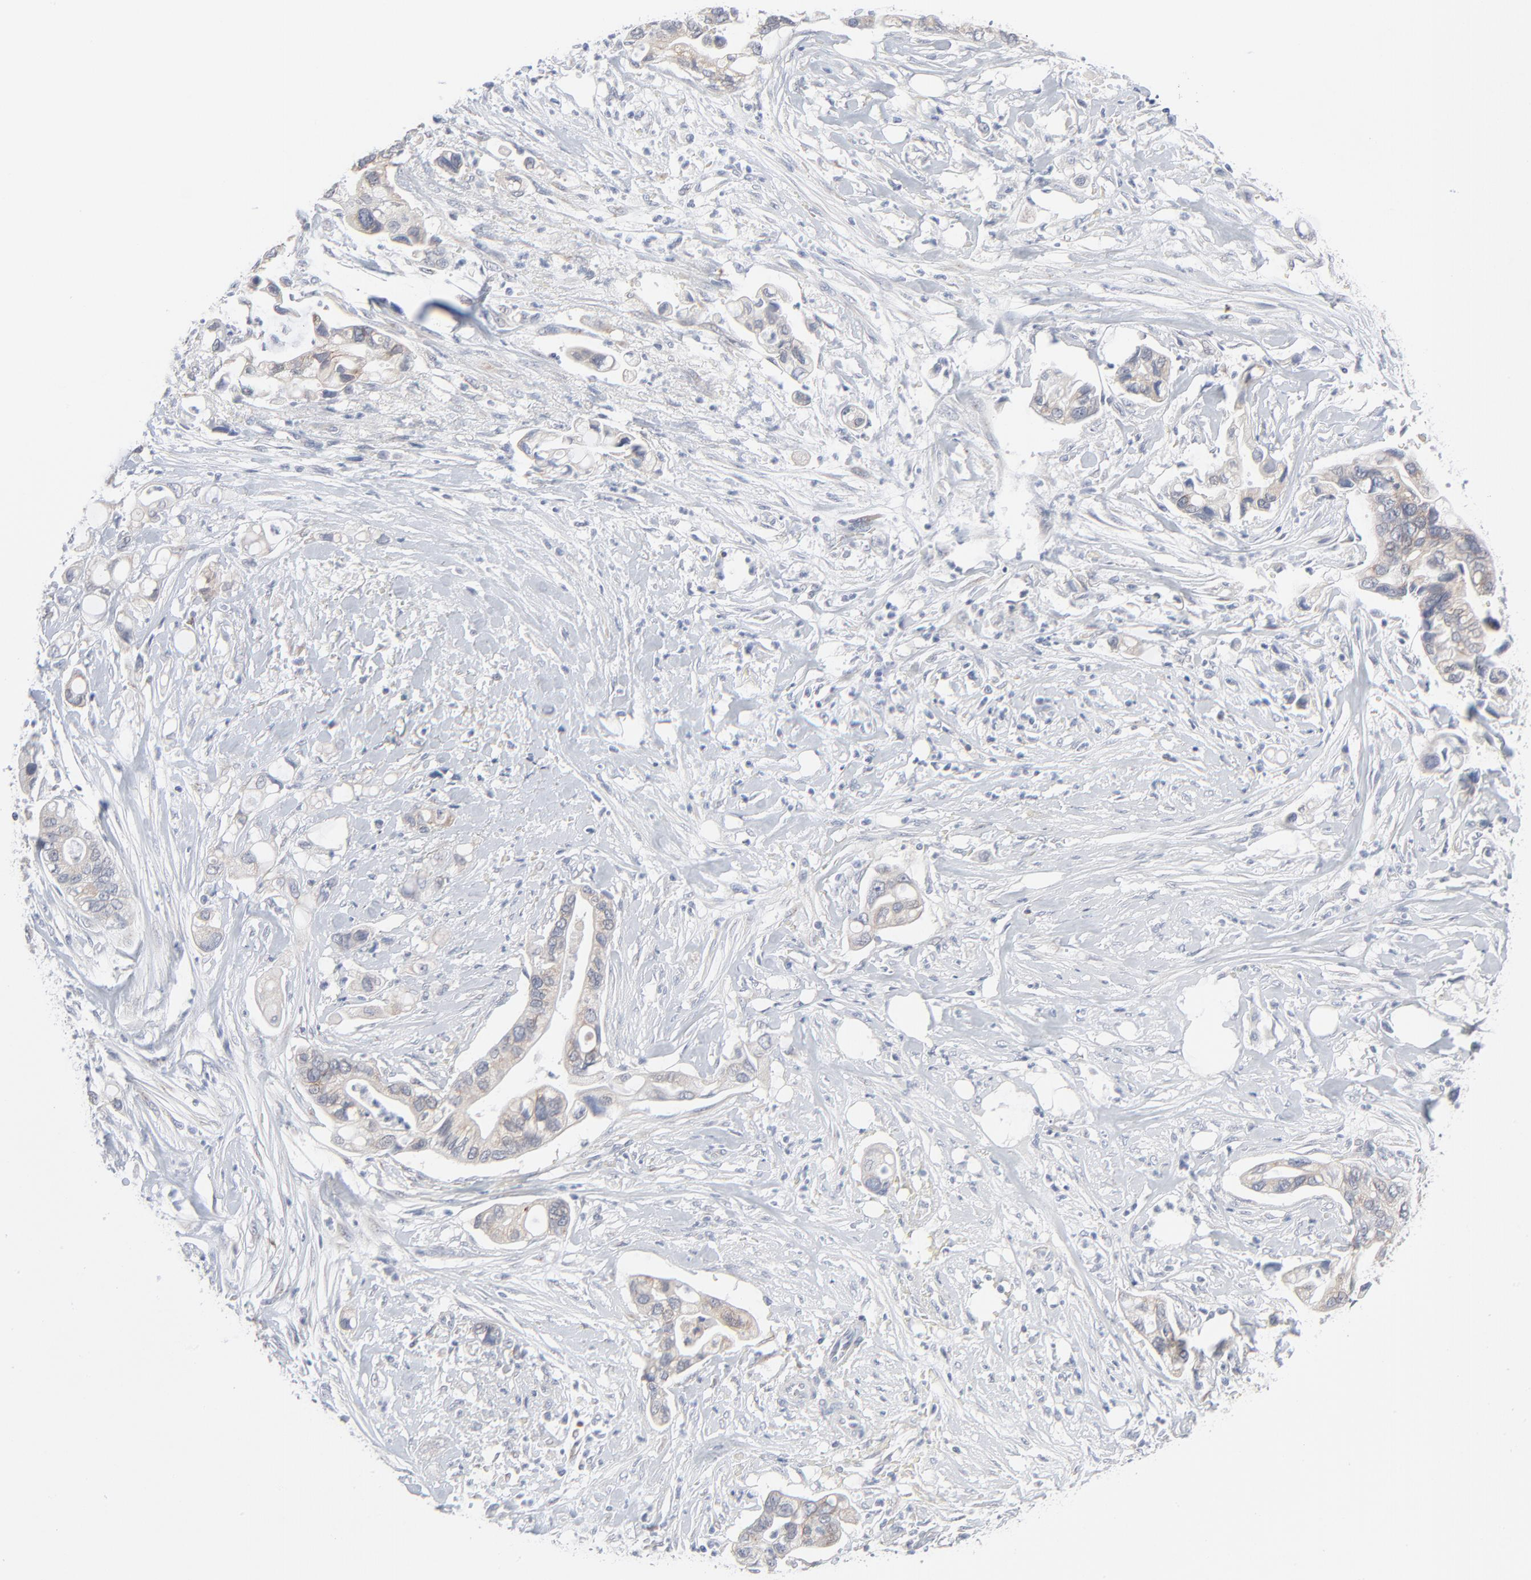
{"staining": {"intensity": "weak", "quantity": "<25%", "location": "cytoplasmic/membranous"}, "tissue": "pancreatic cancer", "cell_type": "Tumor cells", "image_type": "cancer", "snomed": [{"axis": "morphology", "description": "Adenocarcinoma, NOS"}, {"axis": "topography", "description": "Pancreas"}], "caption": "DAB immunohistochemical staining of pancreatic adenocarcinoma reveals no significant positivity in tumor cells.", "gene": "KDSR", "patient": {"sex": "male", "age": 70}}